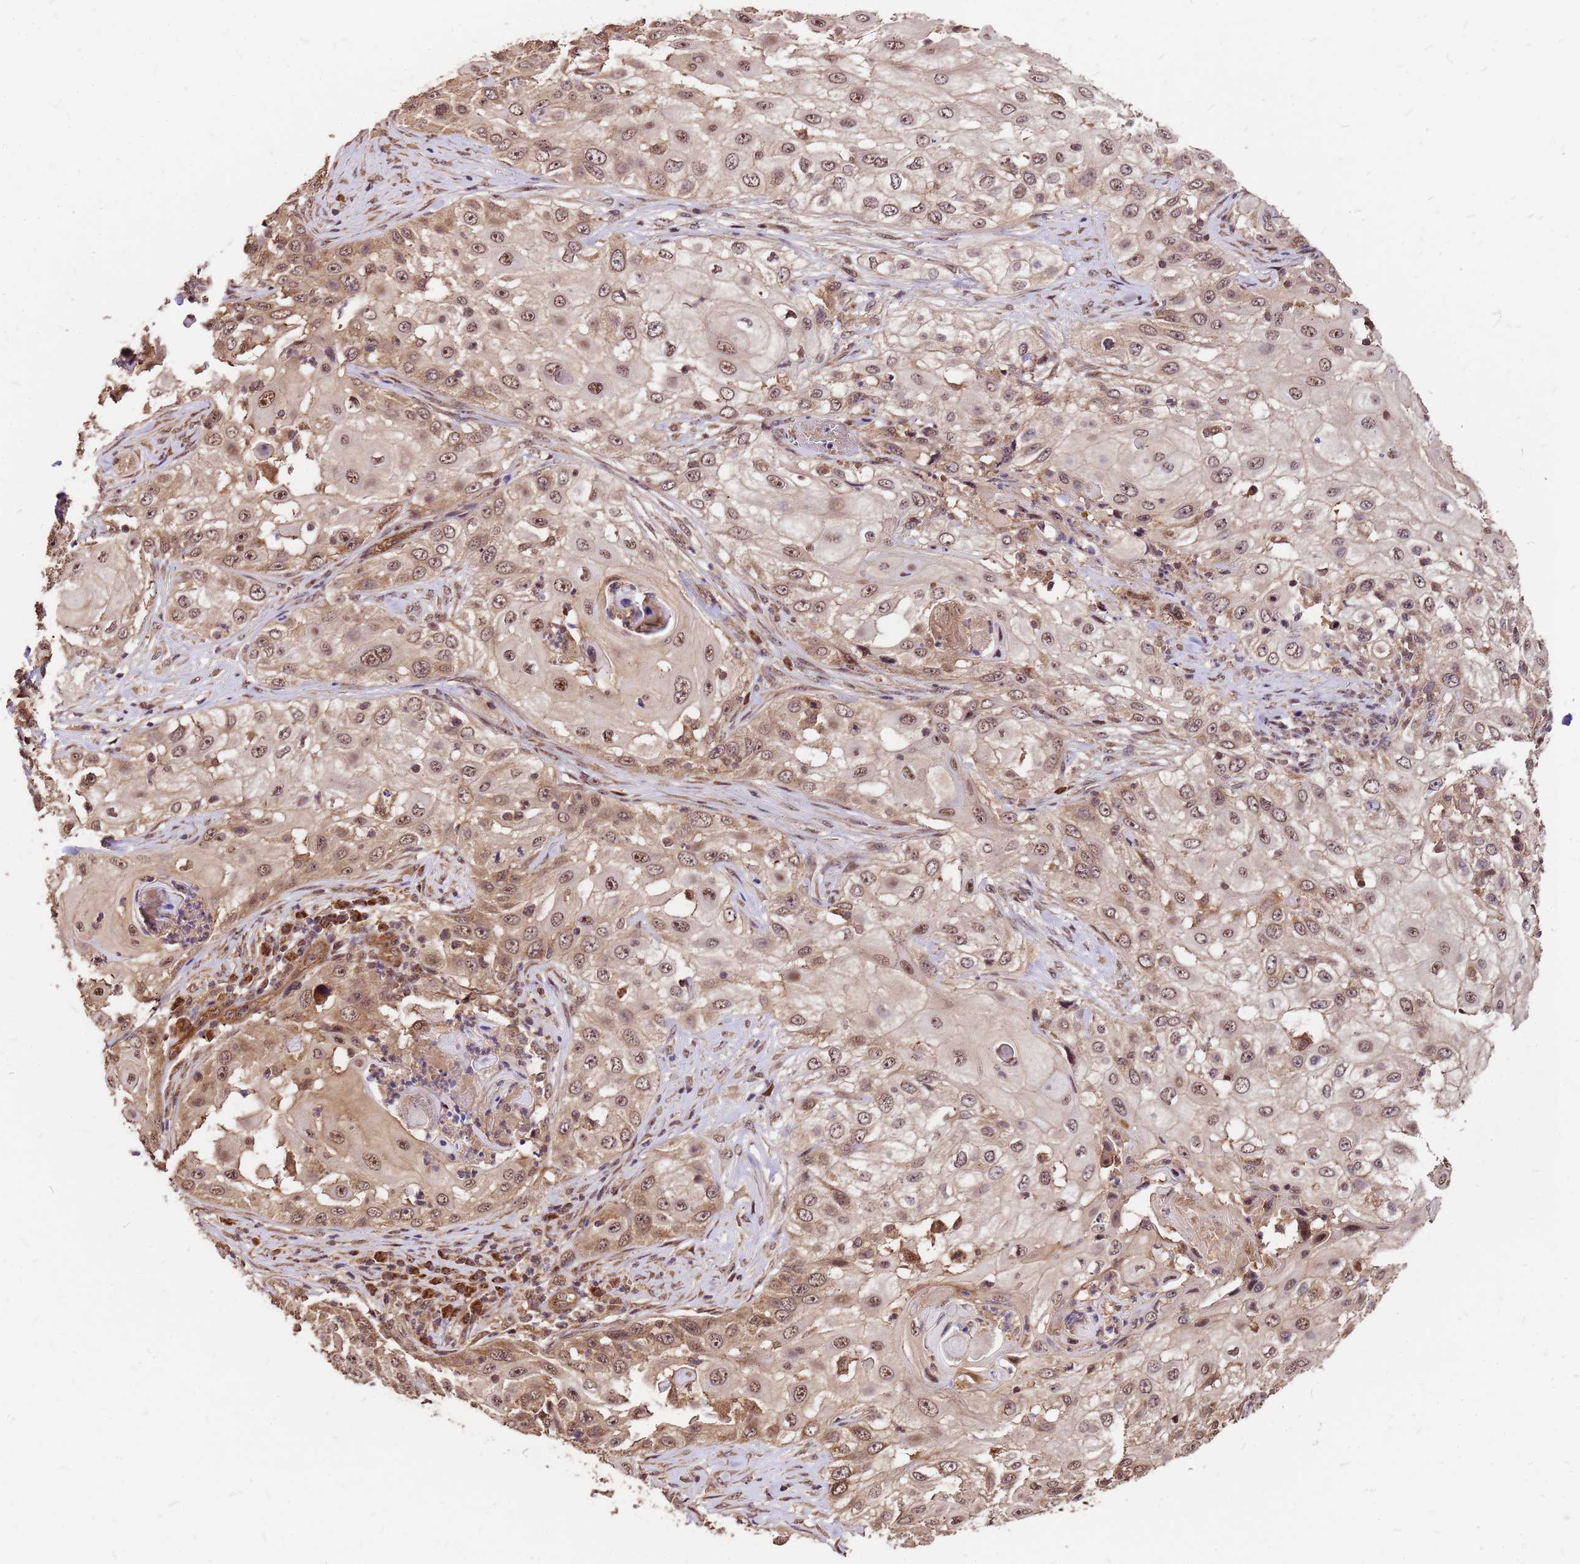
{"staining": {"intensity": "moderate", "quantity": ">75%", "location": "cytoplasmic/membranous,nuclear"}, "tissue": "skin cancer", "cell_type": "Tumor cells", "image_type": "cancer", "snomed": [{"axis": "morphology", "description": "Squamous cell carcinoma, NOS"}, {"axis": "topography", "description": "Skin"}], "caption": "Immunohistochemistry (IHC) of squamous cell carcinoma (skin) demonstrates medium levels of moderate cytoplasmic/membranous and nuclear positivity in about >75% of tumor cells.", "gene": "GPATCH8", "patient": {"sex": "female", "age": 44}}